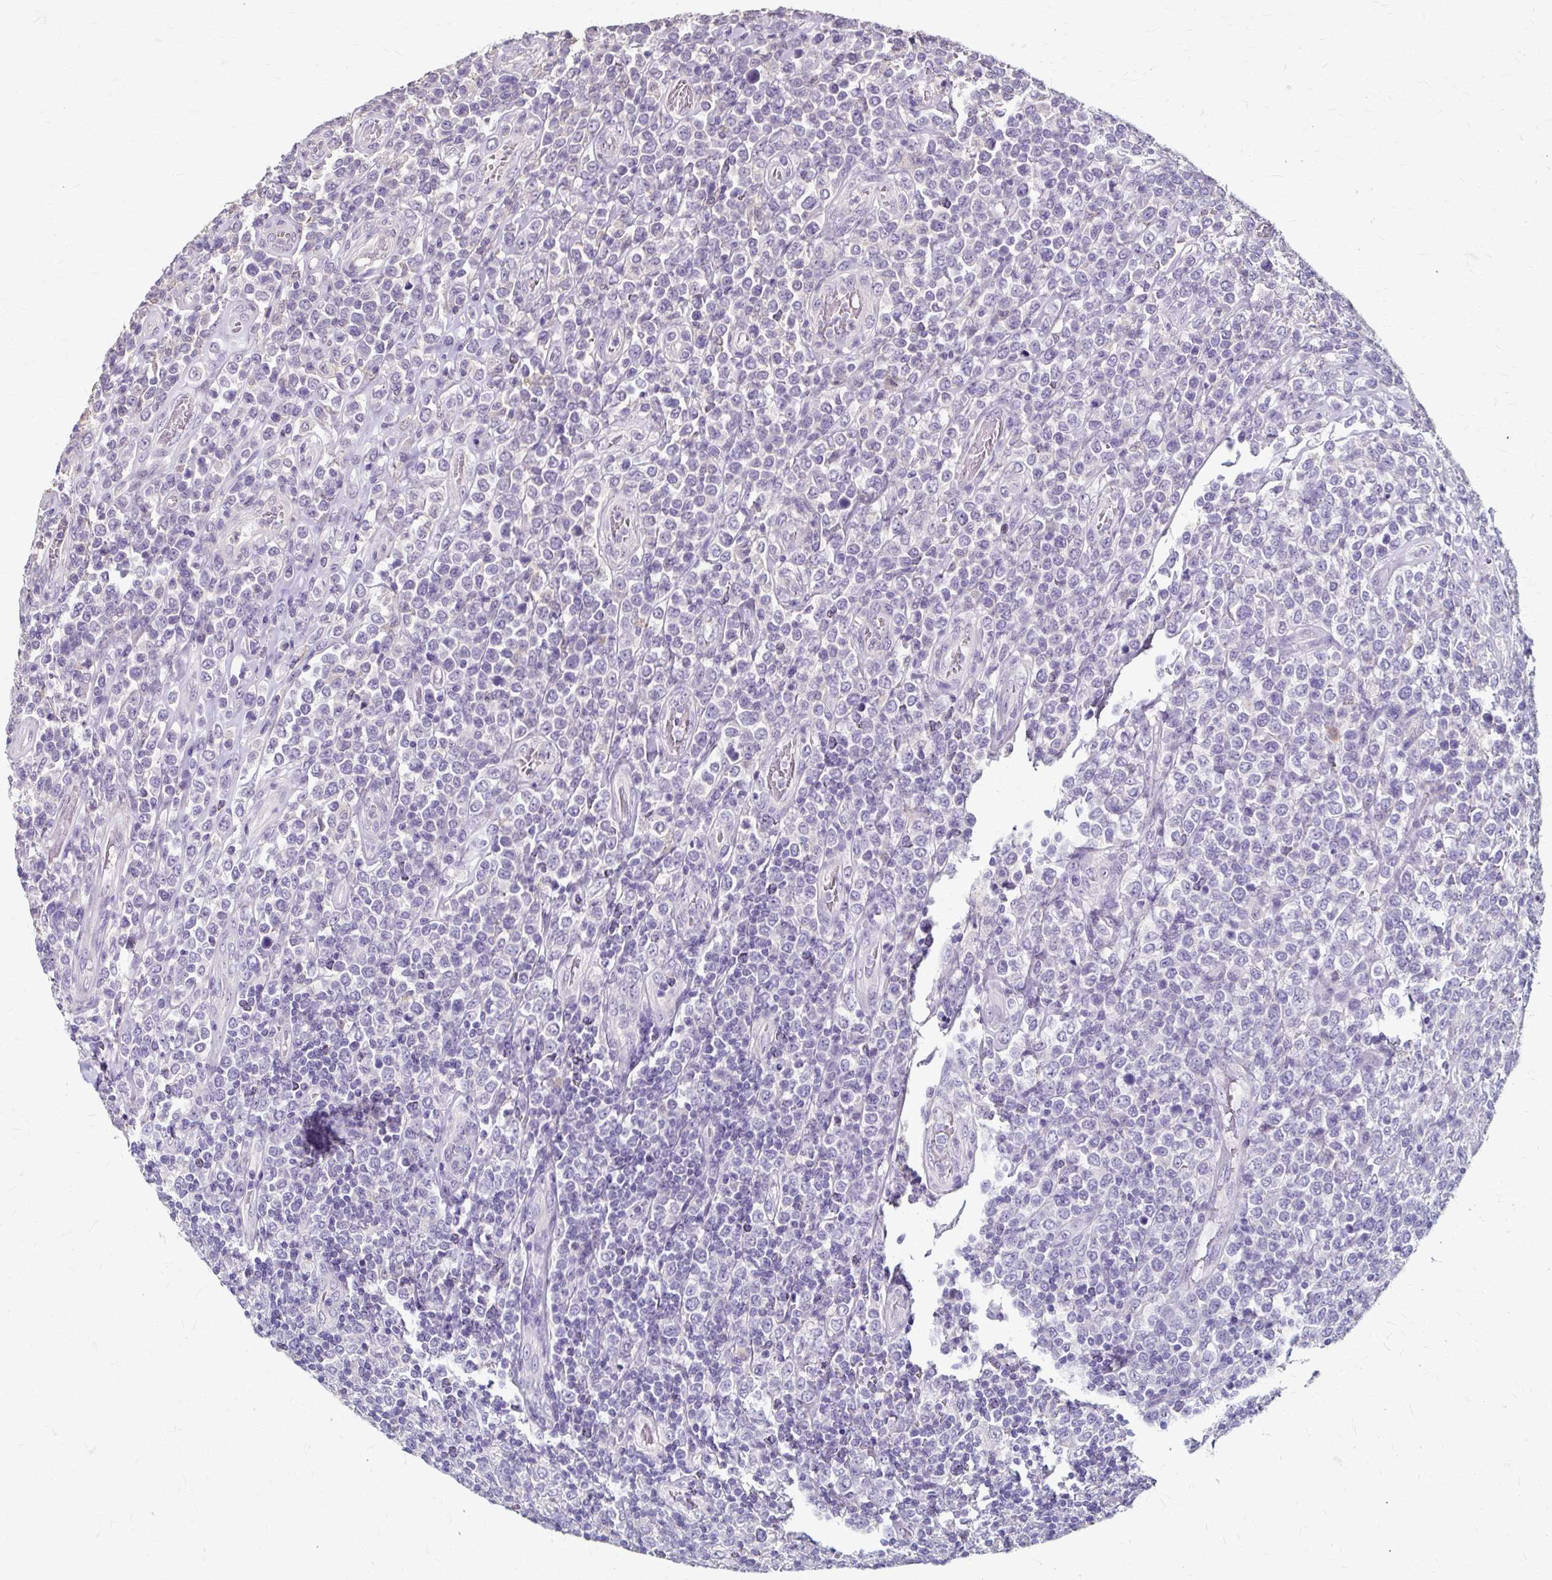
{"staining": {"intensity": "negative", "quantity": "none", "location": "none"}, "tissue": "lymphoma", "cell_type": "Tumor cells", "image_type": "cancer", "snomed": [{"axis": "morphology", "description": "Malignant lymphoma, non-Hodgkin's type, High grade"}, {"axis": "topography", "description": "Soft tissue"}], "caption": "IHC of malignant lymphoma, non-Hodgkin's type (high-grade) demonstrates no positivity in tumor cells.", "gene": "KLHL24", "patient": {"sex": "female", "age": 56}}